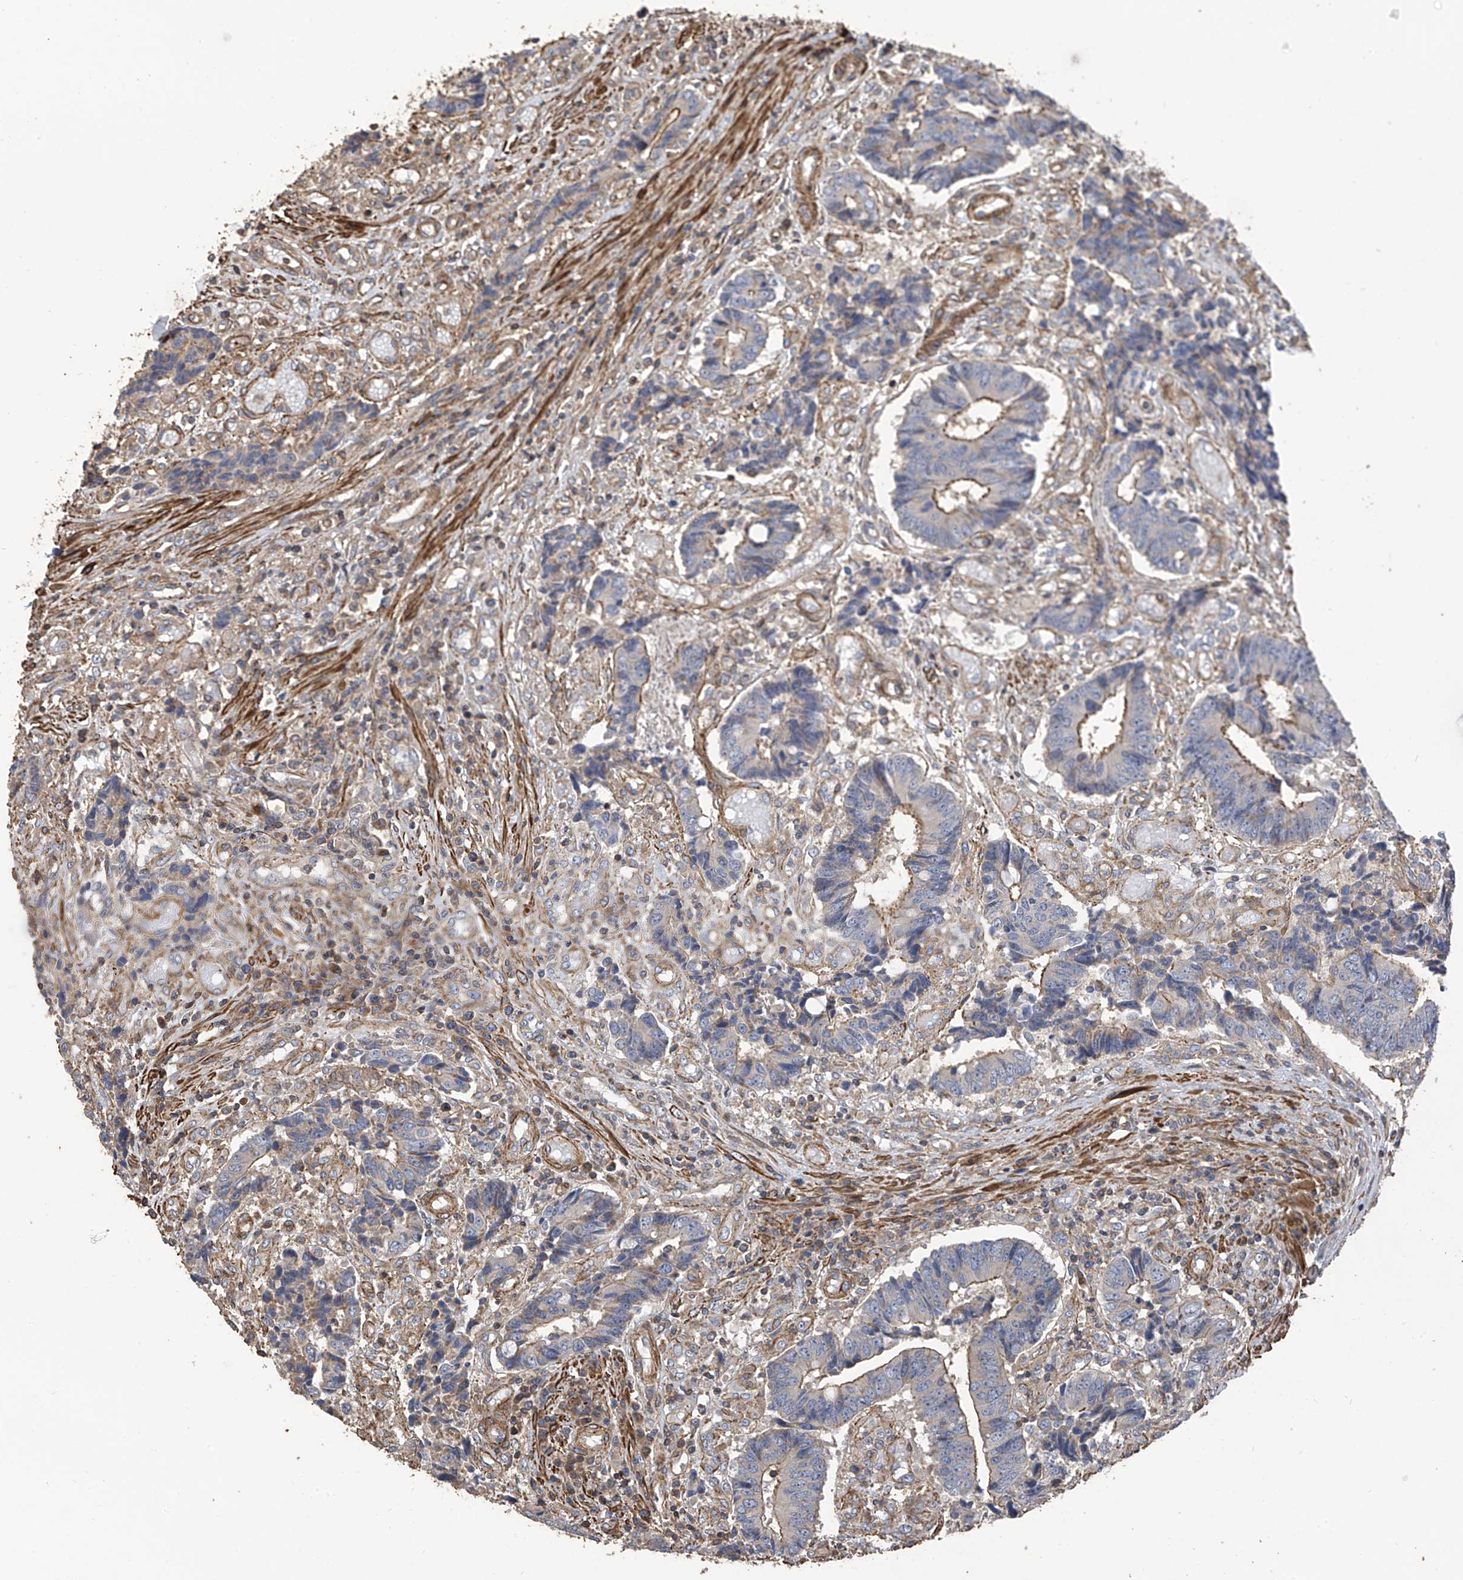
{"staining": {"intensity": "moderate", "quantity": "25%-75%", "location": "cytoplasmic/membranous"}, "tissue": "colorectal cancer", "cell_type": "Tumor cells", "image_type": "cancer", "snomed": [{"axis": "morphology", "description": "Adenocarcinoma, NOS"}, {"axis": "topography", "description": "Rectum"}], "caption": "Tumor cells show moderate cytoplasmic/membranous staining in approximately 25%-75% of cells in colorectal adenocarcinoma.", "gene": "SLC43A3", "patient": {"sex": "male", "age": 84}}